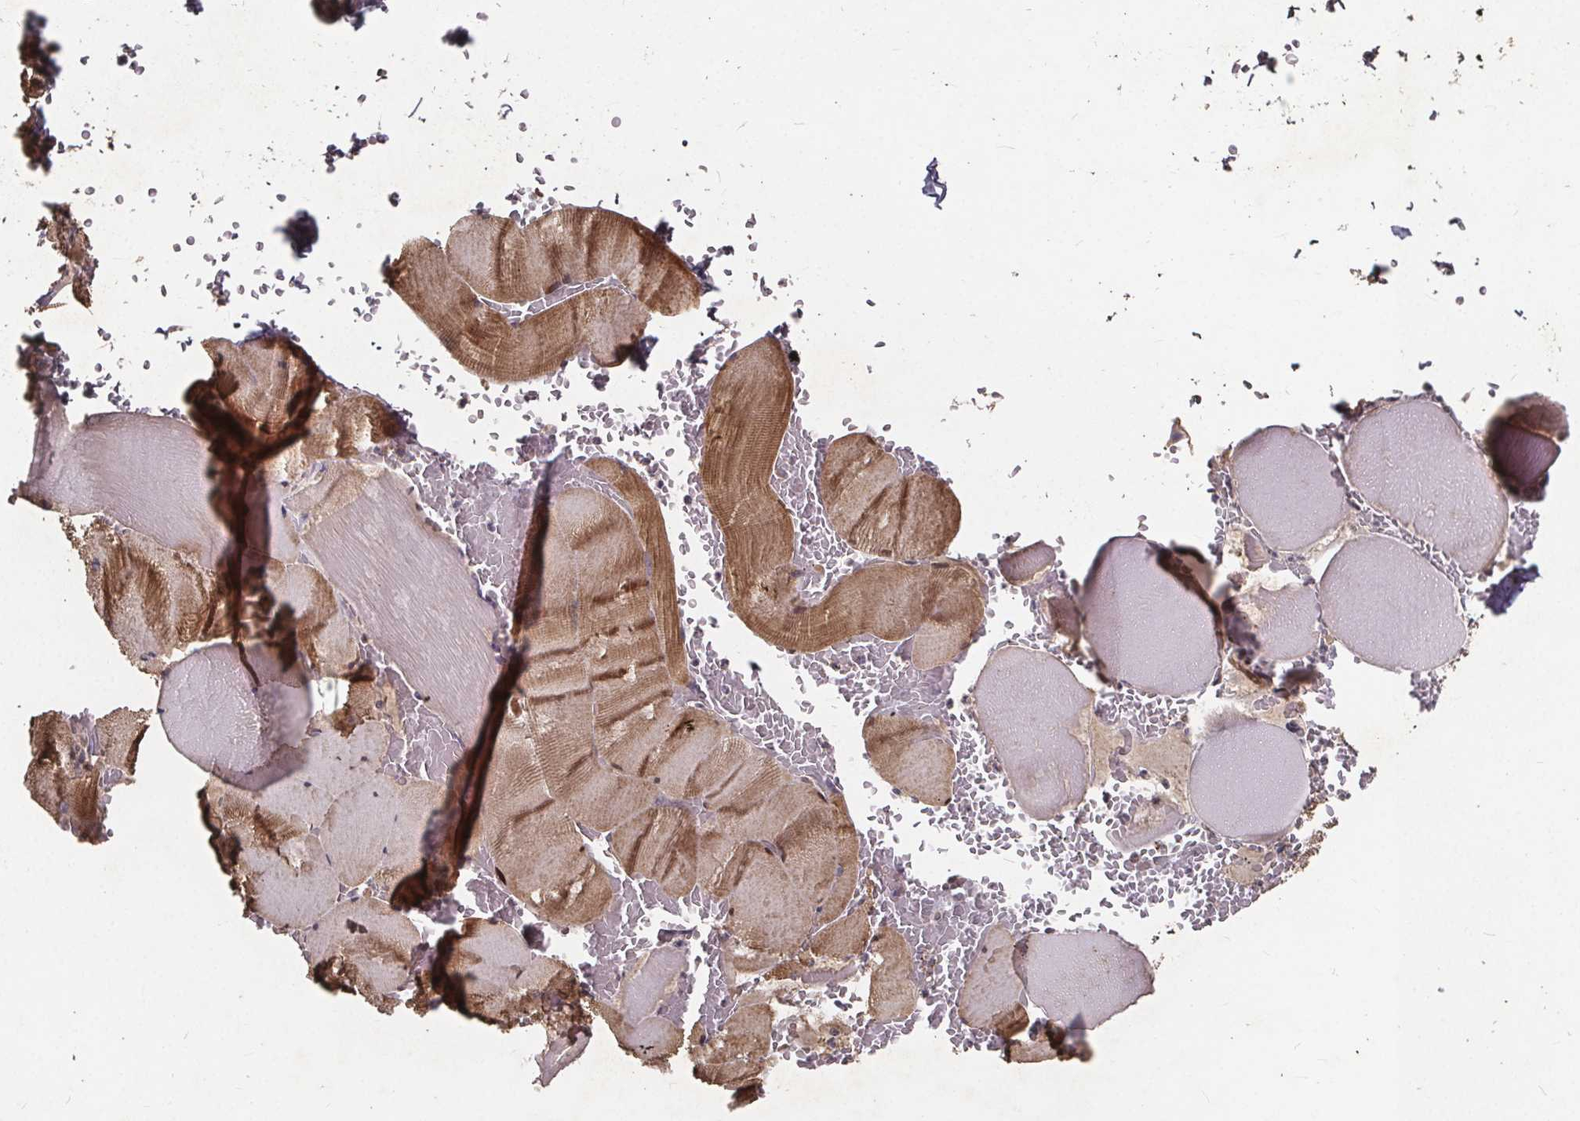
{"staining": {"intensity": "moderate", "quantity": "25%-75%", "location": "cytoplasmic/membranous"}, "tissue": "skeletal muscle", "cell_type": "Myocytes", "image_type": "normal", "snomed": [{"axis": "morphology", "description": "Normal tissue, NOS"}, {"axis": "topography", "description": "Skeletal muscle"}], "caption": "Immunohistochemical staining of unremarkable skeletal muscle reveals moderate cytoplasmic/membranous protein staining in about 25%-75% of myocytes.", "gene": "YME1L1", "patient": {"sex": "male", "age": 56}}